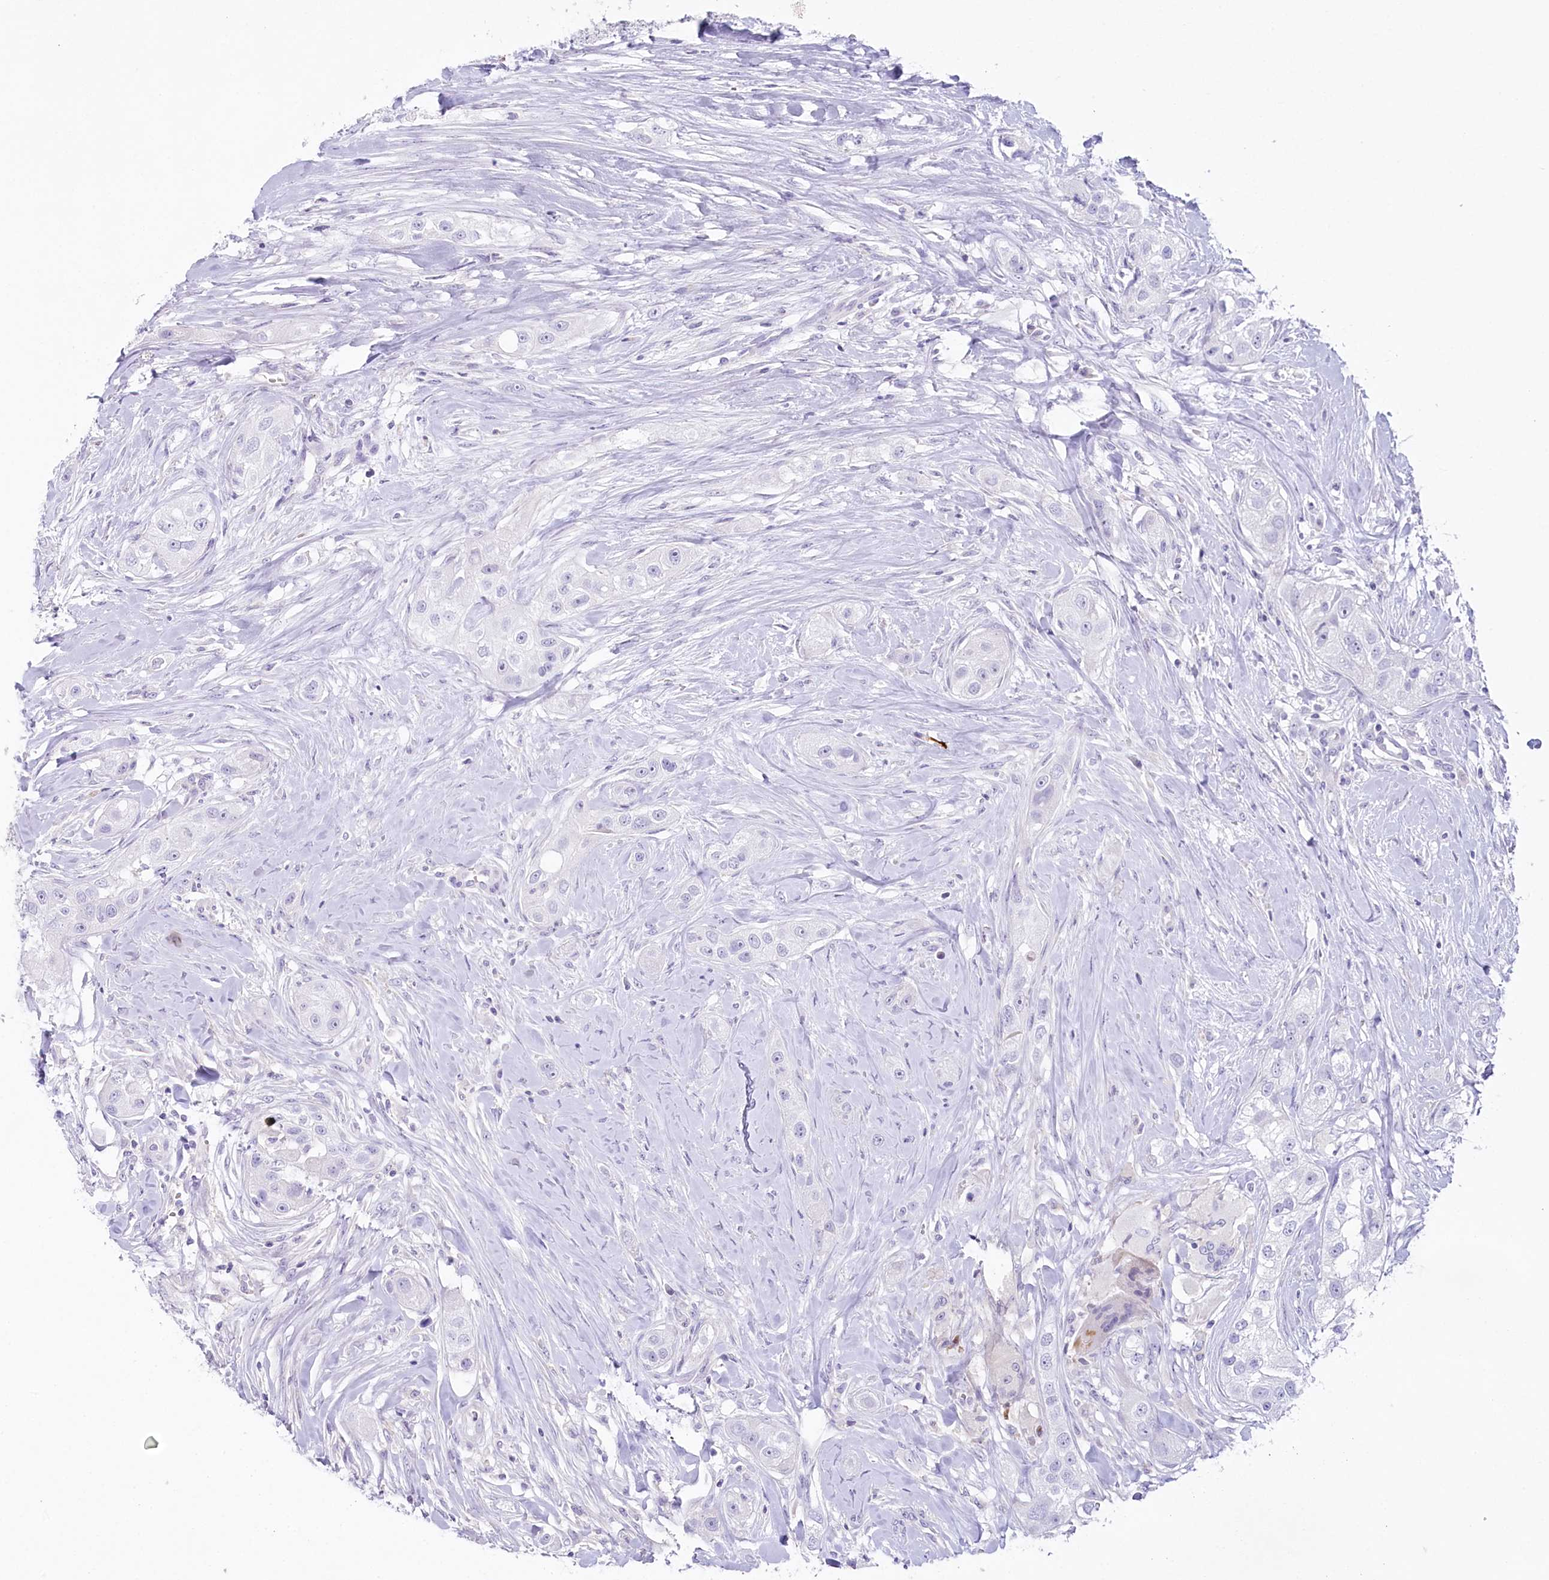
{"staining": {"intensity": "negative", "quantity": "none", "location": "none"}, "tissue": "head and neck cancer", "cell_type": "Tumor cells", "image_type": "cancer", "snomed": [{"axis": "morphology", "description": "Normal tissue, NOS"}, {"axis": "morphology", "description": "Squamous cell carcinoma, NOS"}, {"axis": "topography", "description": "Skeletal muscle"}, {"axis": "topography", "description": "Head-Neck"}], "caption": "Tumor cells show no significant staining in head and neck cancer (squamous cell carcinoma).", "gene": "MYOZ1", "patient": {"sex": "male", "age": 51}}